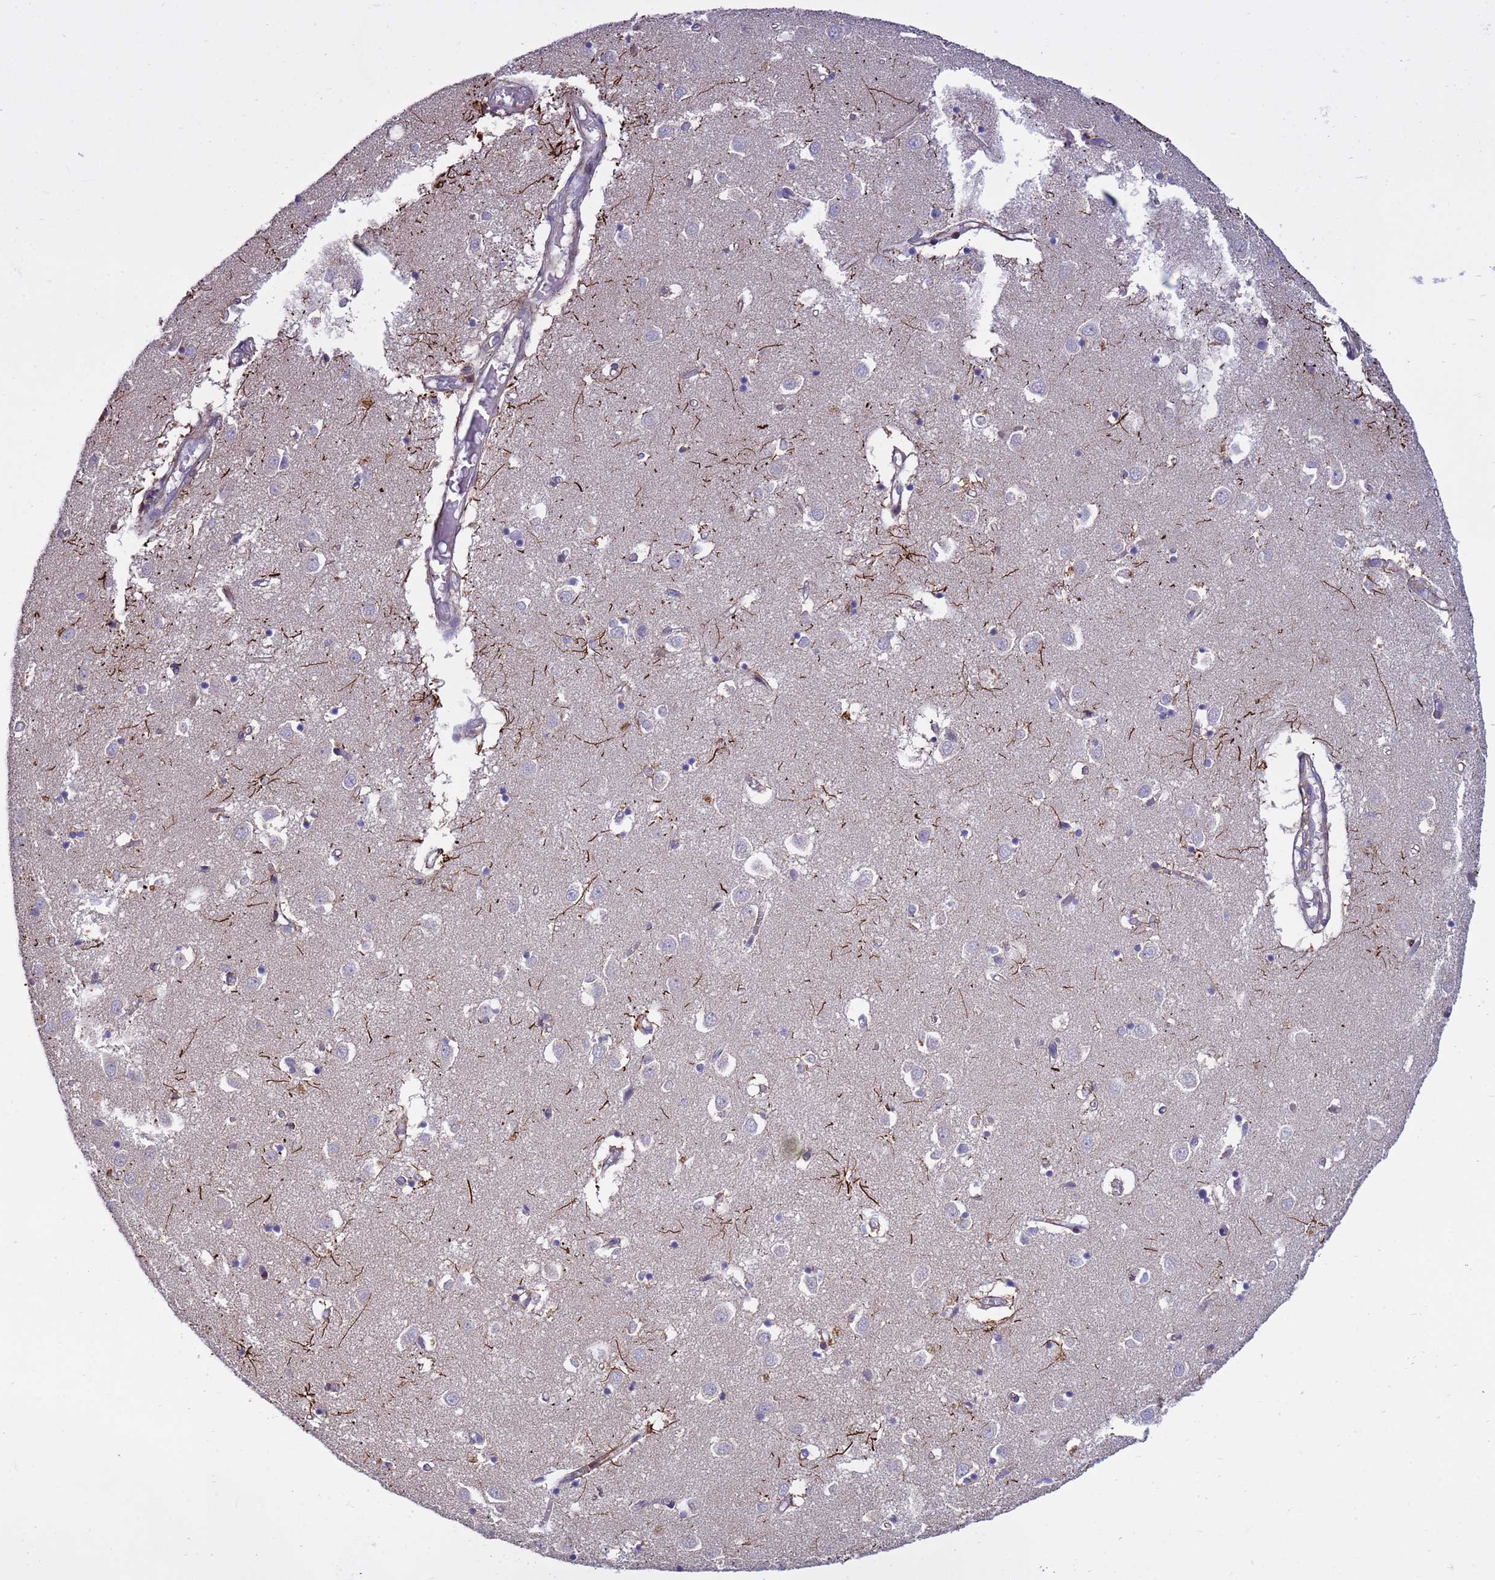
{"staining": {"intensity": "moderate", "quantity": "<25%", "location": "nuclear"}, "tissue": "caudate", "cell_type": "Glial cells", "image_type": "normal", "snomed": [{"axis": "morphology", "description": "Normal tissue, NOS"}, {"axis": "topography", "description": "Lateral ventricle wall"}], "caption": "Immunohistochemistry (IHC) (DAB) staining of unremarkable human caudate exhibits moderate nuclear protein expression in about <25% of glial cells.", "gene": "TUBGCP3", "patient": {"sex": "male", "age": 70}}